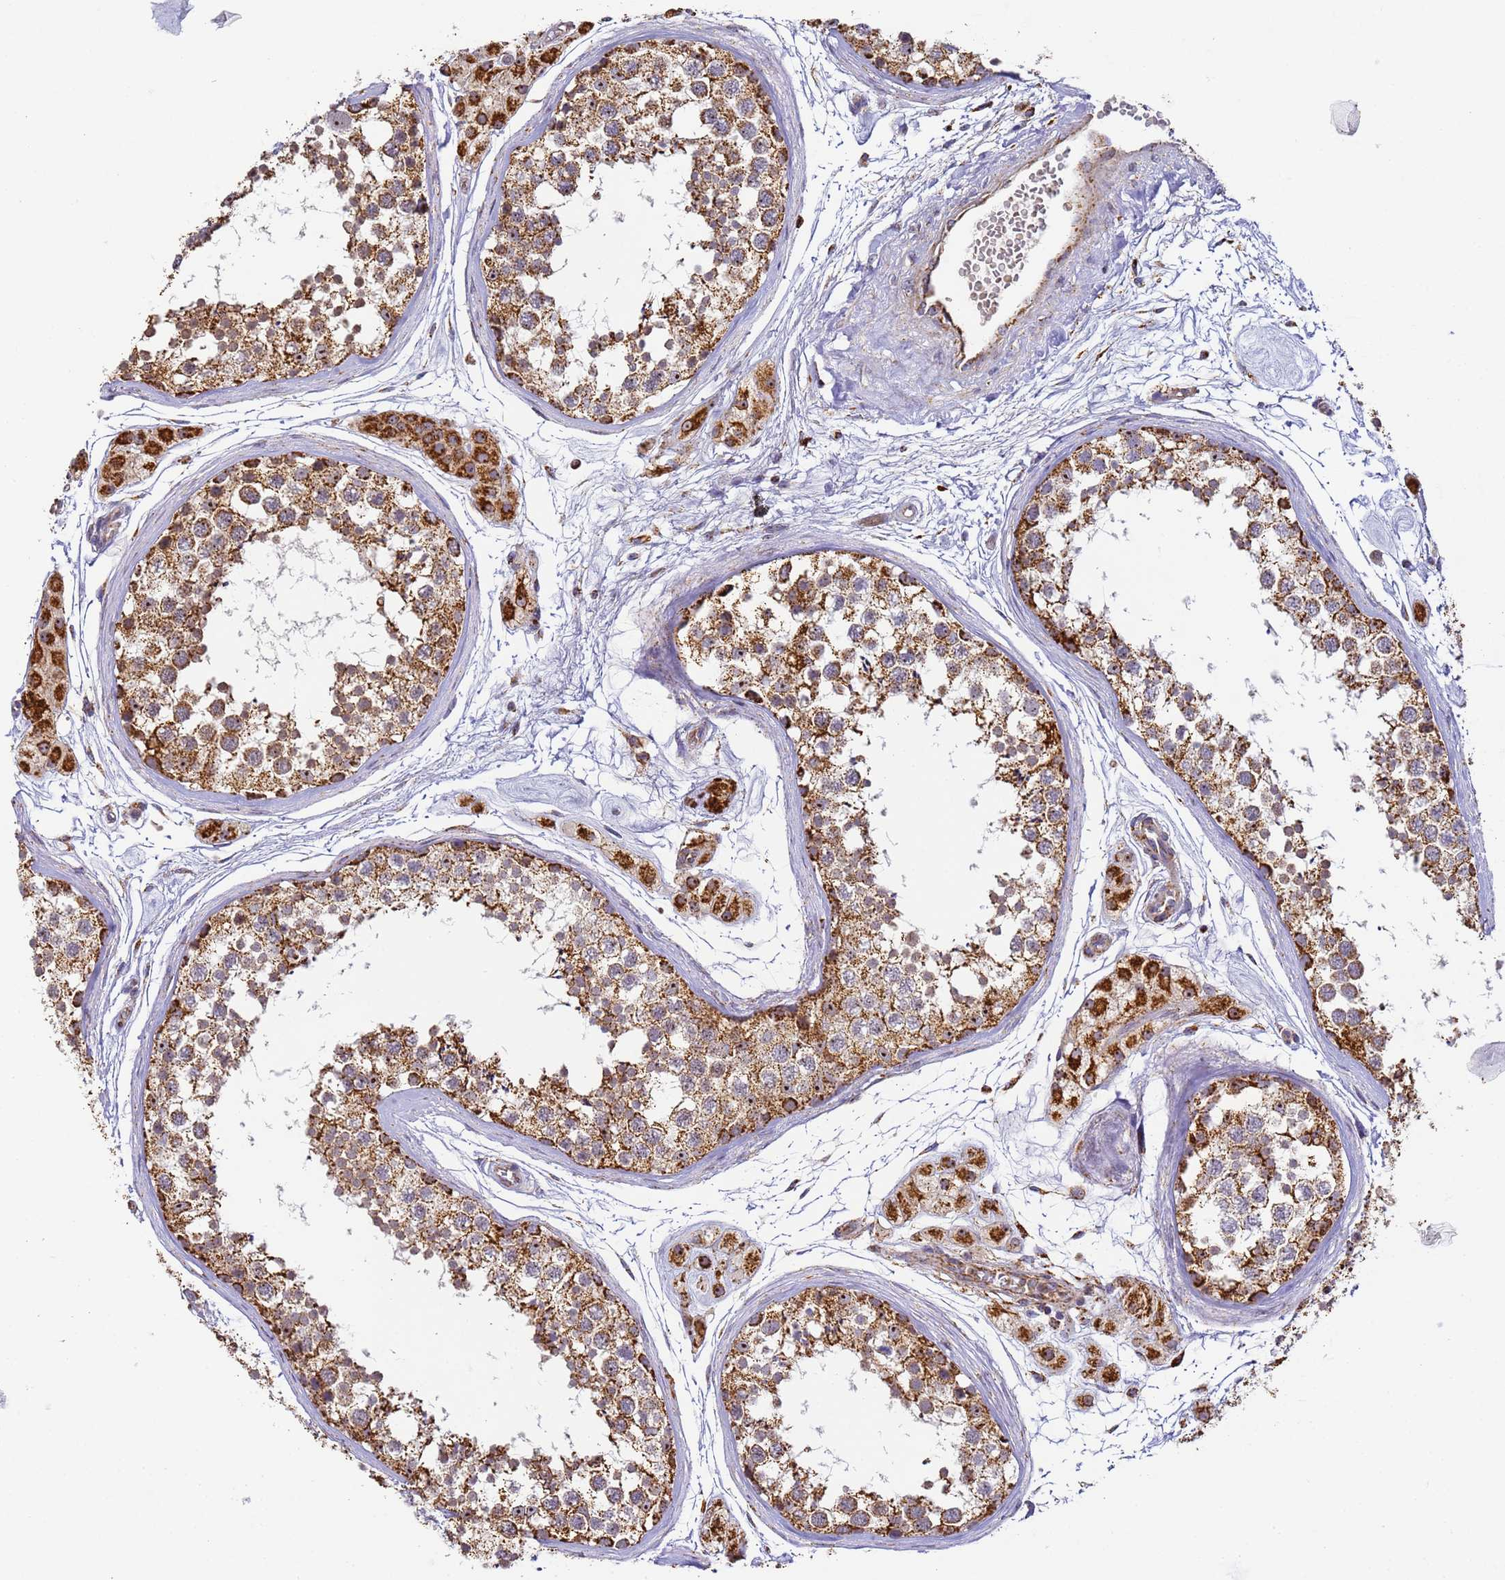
{"staining": {"intensity": "strong", "quantity": ">75%", "location": "cytoplasmic/membranous"}, "tissue": "testis", "cell_type": "Cells in seminiferous ducts", "image_type": "normal", "snomed": [{"axis": "morphology", "description": "Normal tissue, NOS"}, {"axis": "topography", "description": "Testis"}], "caption": "Immunohistochemistry (IHC) of unremarkable testis exhibits high levels of strong cytoplasmic/membranous positivity in about >75% of cells in seminiferous ducts. (DAB = brown stain, brightfield microscopy at high magnification).", "gene": "FRG2B", "patient": {"sex": "male", "age": 56}}